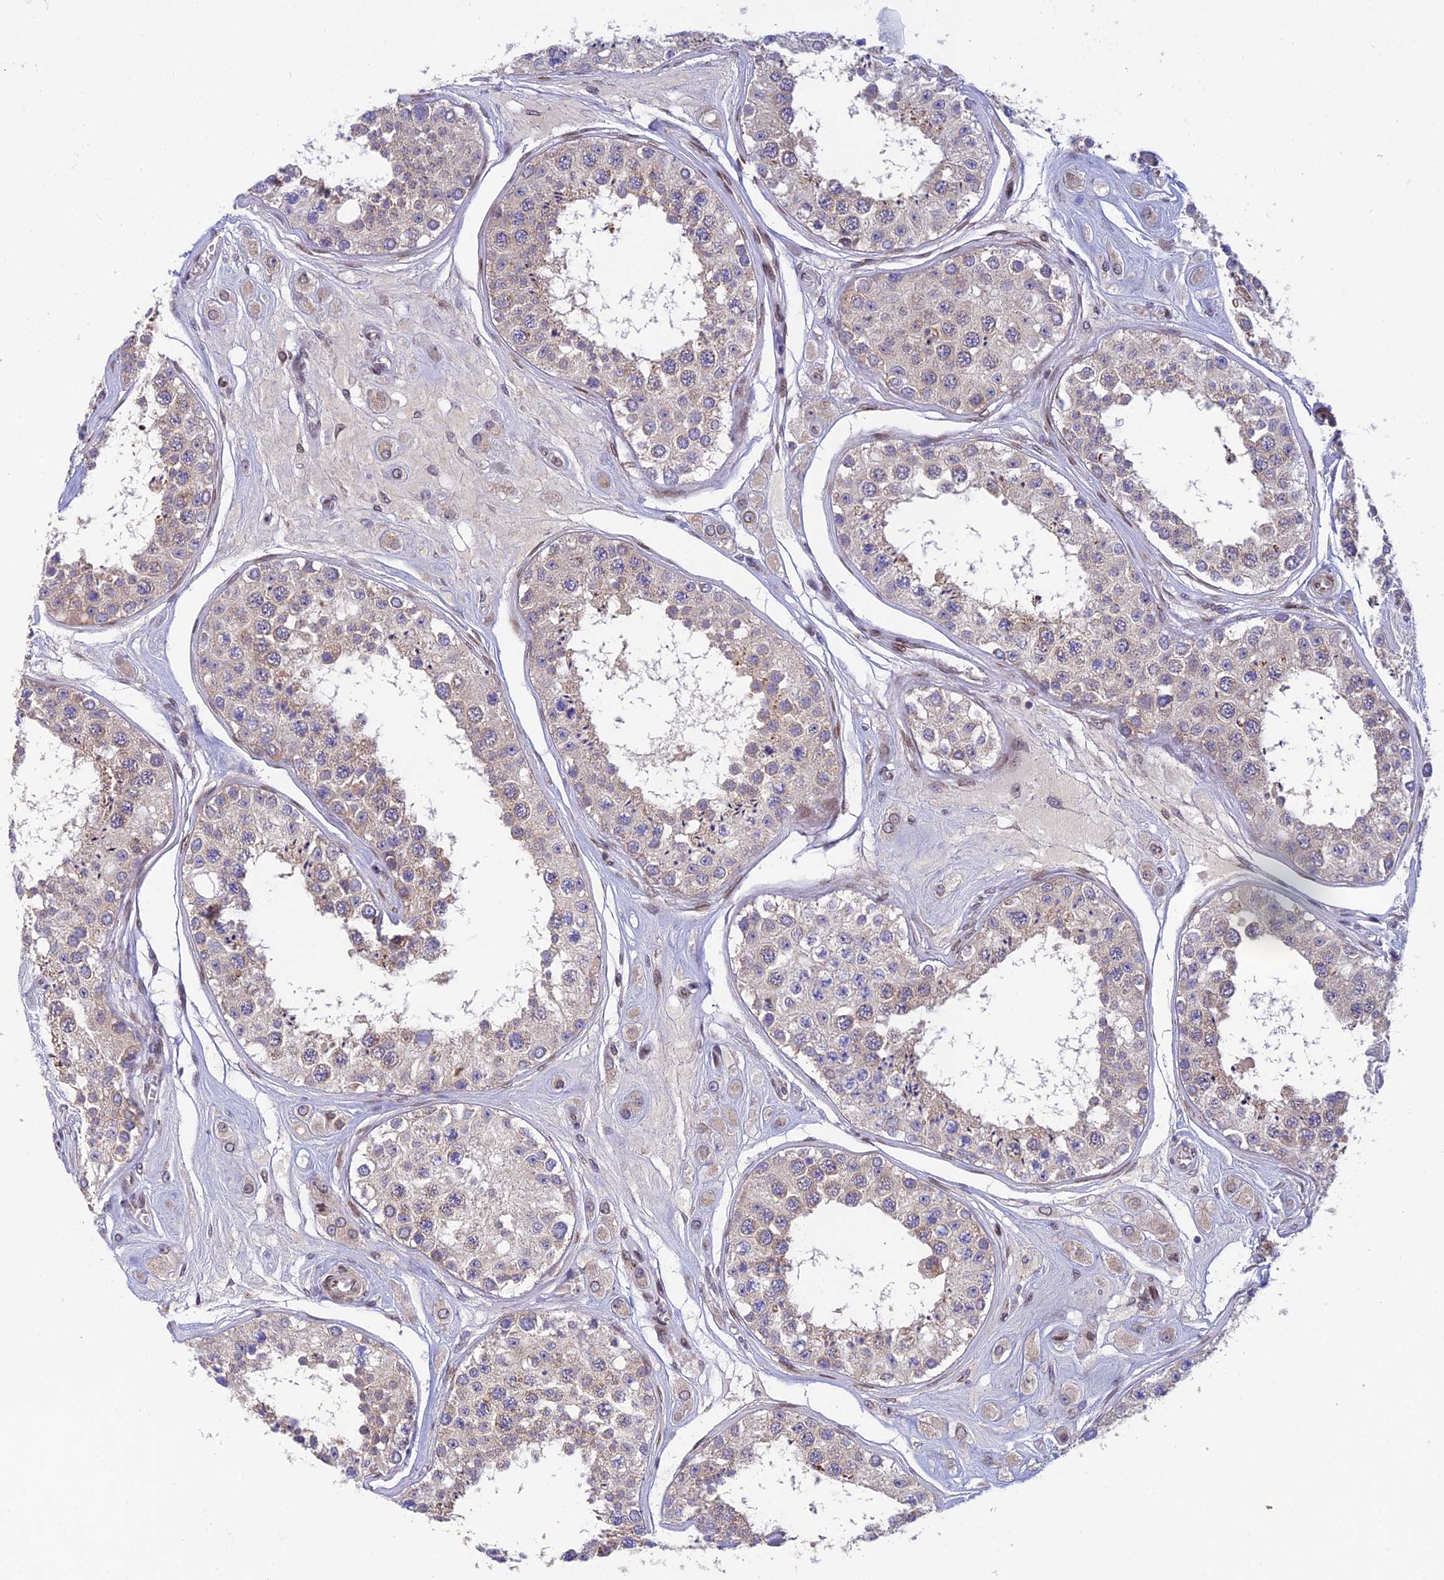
{"staining": {"intensity": "weak", "quantity": "25%-75%", "location": "cytoplasmic/membranous"}, "tissue": "testis", "cell_type": "Cells in seminiferous ducts", "image_type": "normal", "snomed": [{"axis": "morphology", "description": "Normal tissue, NOS"}, {"axis": "topography", "description": "Testis"}], "caption": "About 25%-75% of cells in seminiferous ducts in normal testis reveal weak cytoplasmic/membranous protein staining as visualized by brown immunohistochemical staining.", "gene": "MGAT2", "patient": {"sex": "male", "age": 25}}